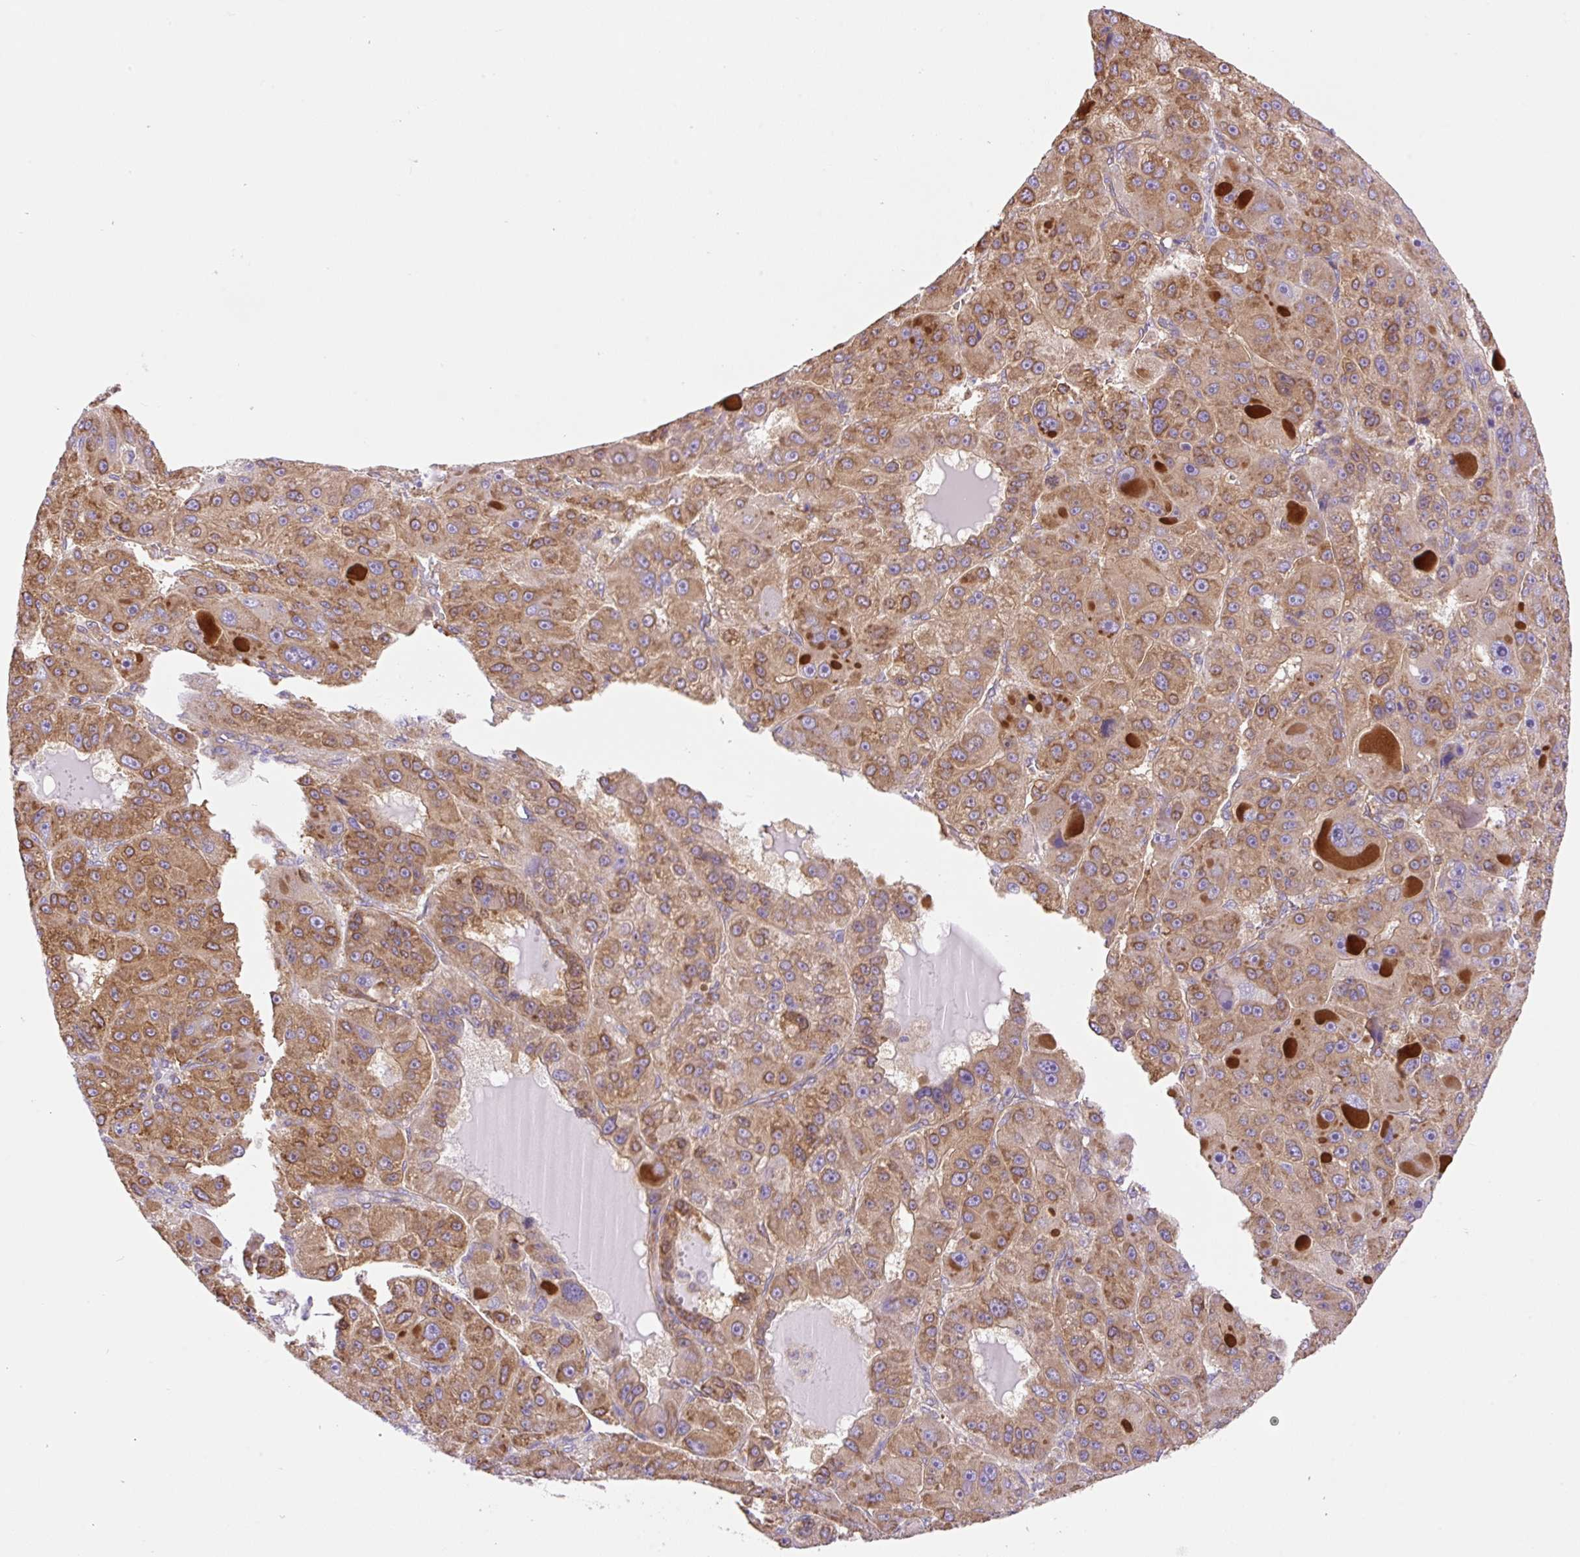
{"staining": {"intensity": "moderate", "quantity": ">75%", "location": "cytoplasmic/membranous"}, "tissue": "liver cancer", "cell_type": "Tumor cells", "image_type": "cancer", "snomed": [{"axis": "morphology", "description": "Carcinoma, Hepatocellular, NOS"}, {"axis": "topography", "description": "Liver"}], "caption": "IHC staining of liver cancer, which demonstrates medium levels of moderate cytoplasmic/membranous staining in about >75% of tumor cells indicating moderate cytoplasmic/membranous protein positivity. The staining was performed using DAB (3,3'-diaminobenzidine) (brown) for protein detection and nuclei were counterstained in hematoxylin (blue).", "gene": "DNM2", "patient": {"sex": "male", "age": 76}}